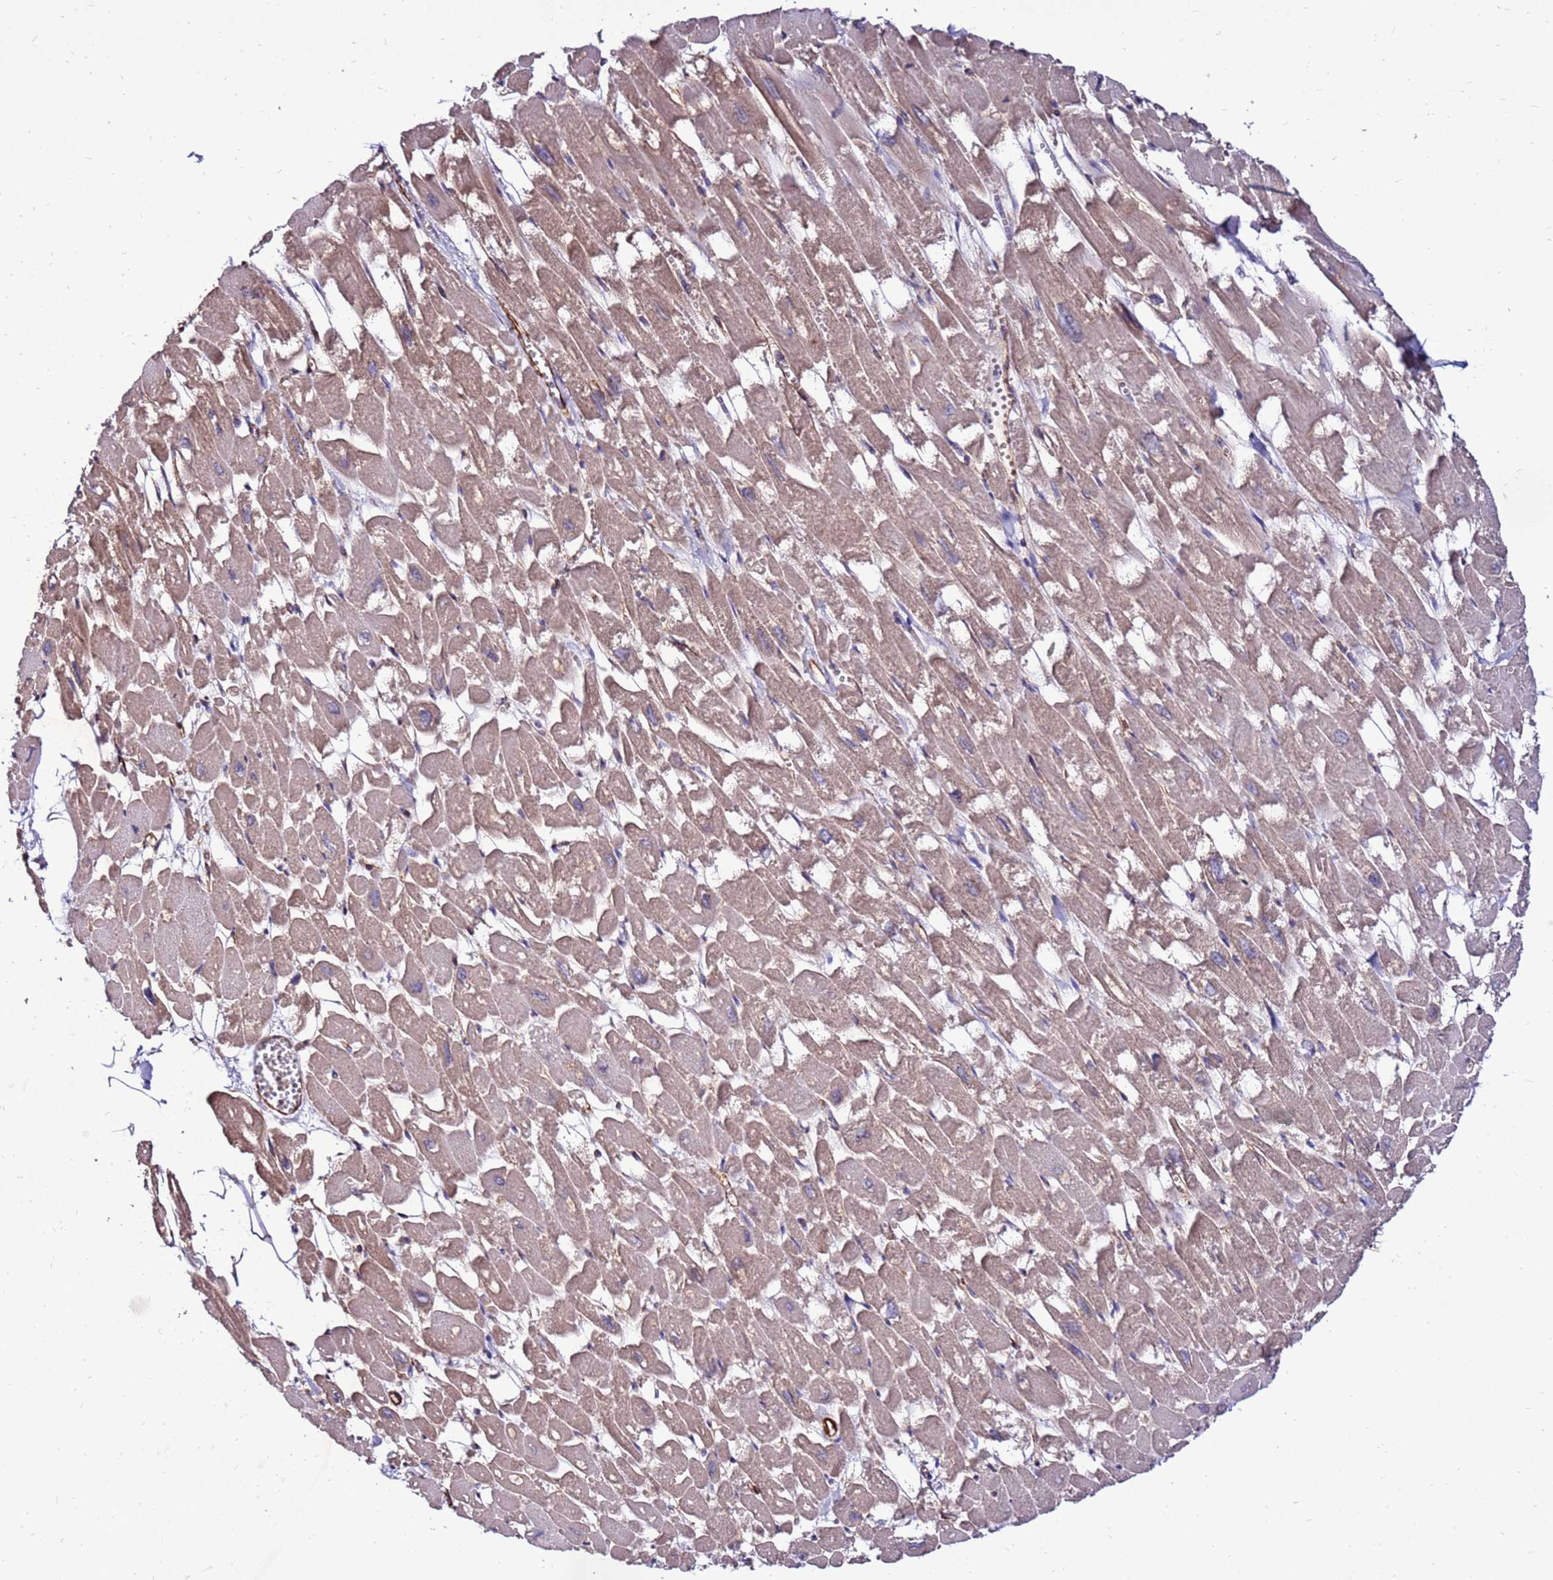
{"staining": {"intensity": "weak", "quantity": ">75%", "location": "cytoplasmic/membranous"}, "tissue": "heart muscle", "cell_type": "Cardiomyocytes", "image_type": "normal", "snomed": [{"axis": "morphology", "description": "Normal tissue, NOS"}, {"axis": "topography", "description": "Heart"}], "caption": "Weak cytoplasmic/membranous protein expression is appreciated in approximately >75% of cardiomyocytes in heart muscle.", "gene": "EI24", "patient": {"sex": "male", "age": 54}}